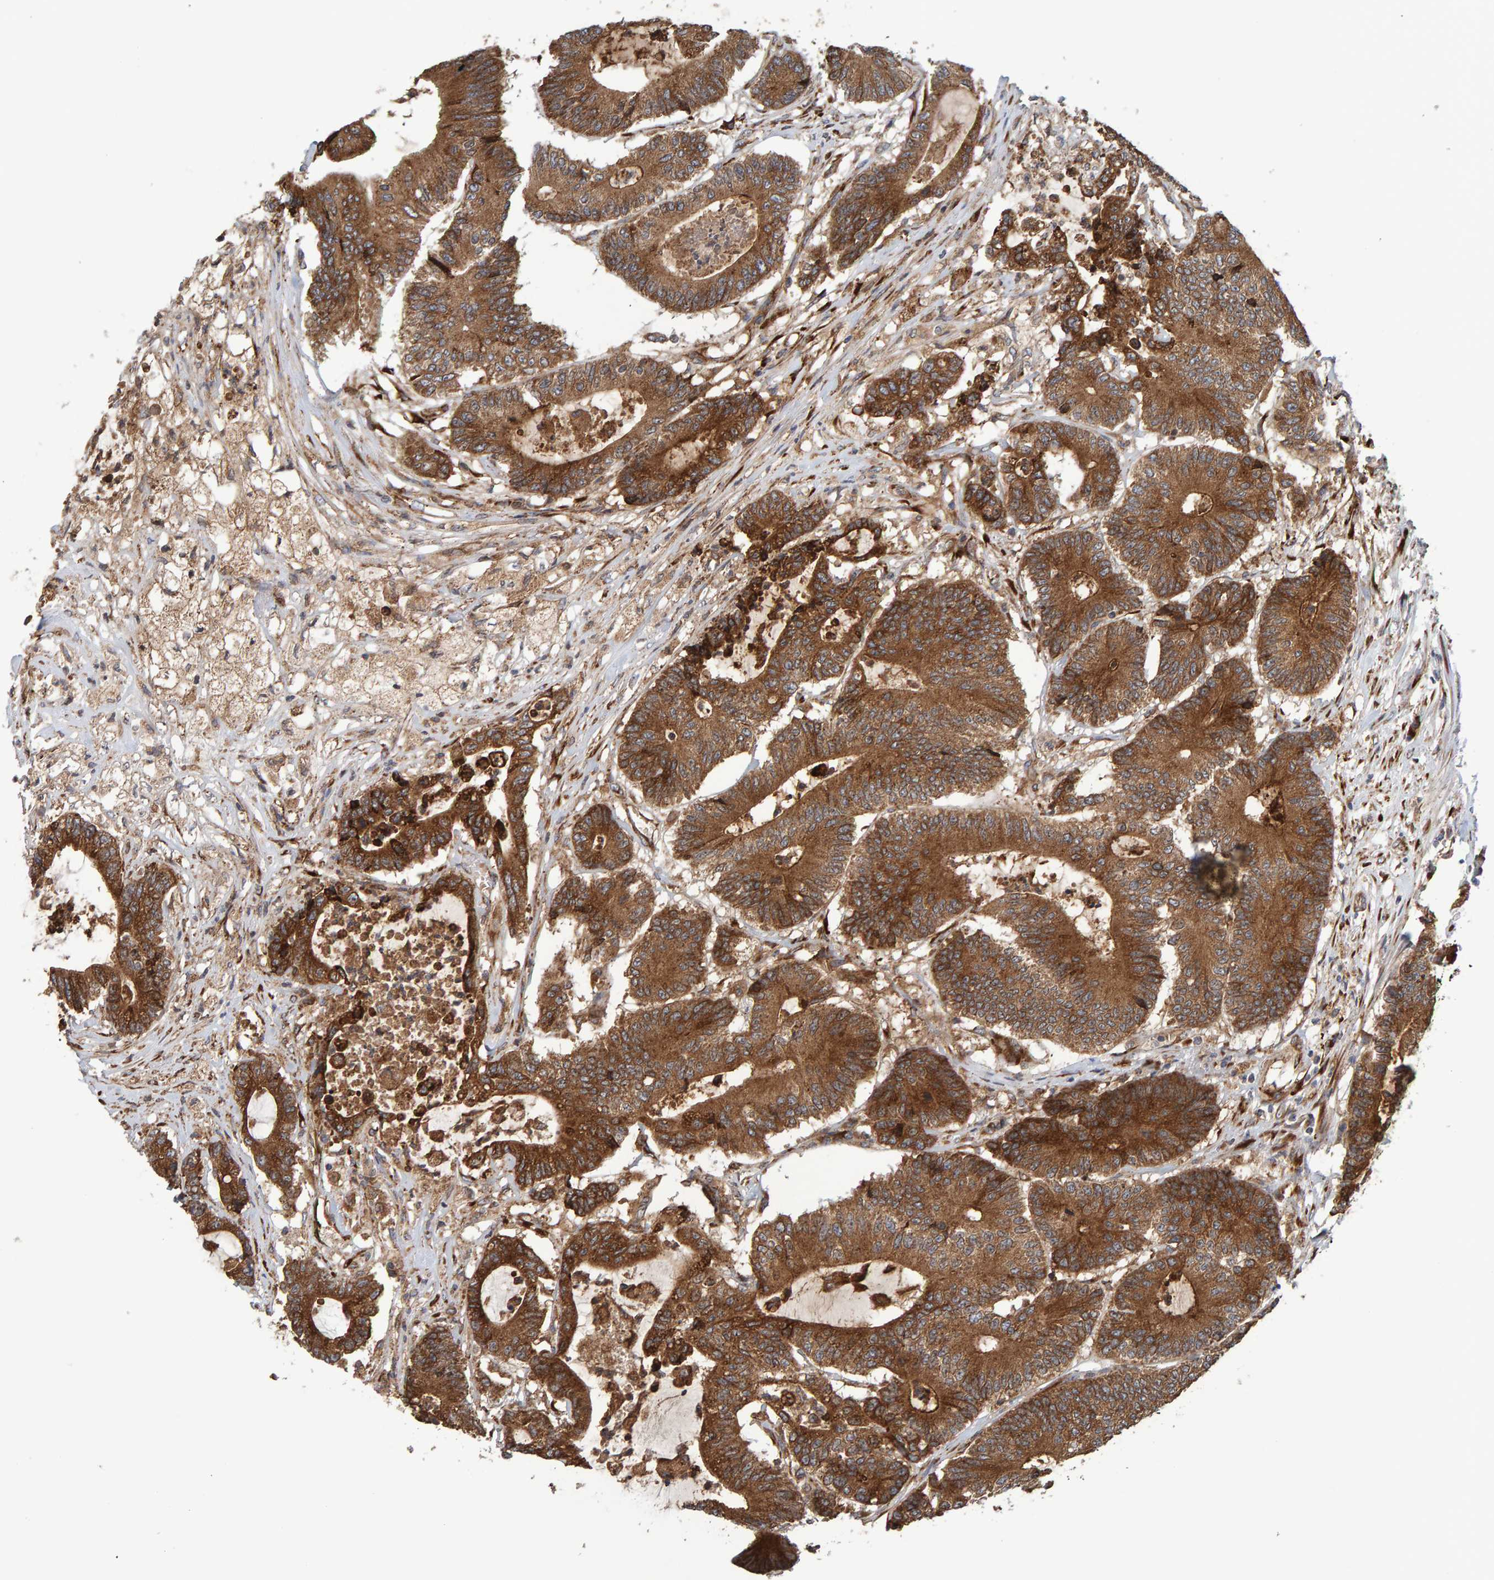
{"staining": {"intensity": "strong", "quantity": ">75%", "location": "cytoplasmic/membranous"}, "tissue": "colorectal cancer", "cell_type": "Tumor cells", "image_type": "cancer", "snomed": [{"axis": "morphology", "description": "Adenocarcinoma, NOS"}, {"axis": "topography", "description": "Colon"}], "caption": "Immunohistochemical staining of colorectal adenocarcinoma reveals high levels of strong cytoplasmic/membranous protein staining in about >75% of tumor cells.", "gene": "BAIAP2", "patient": {"sex": "female", "age": 84}}